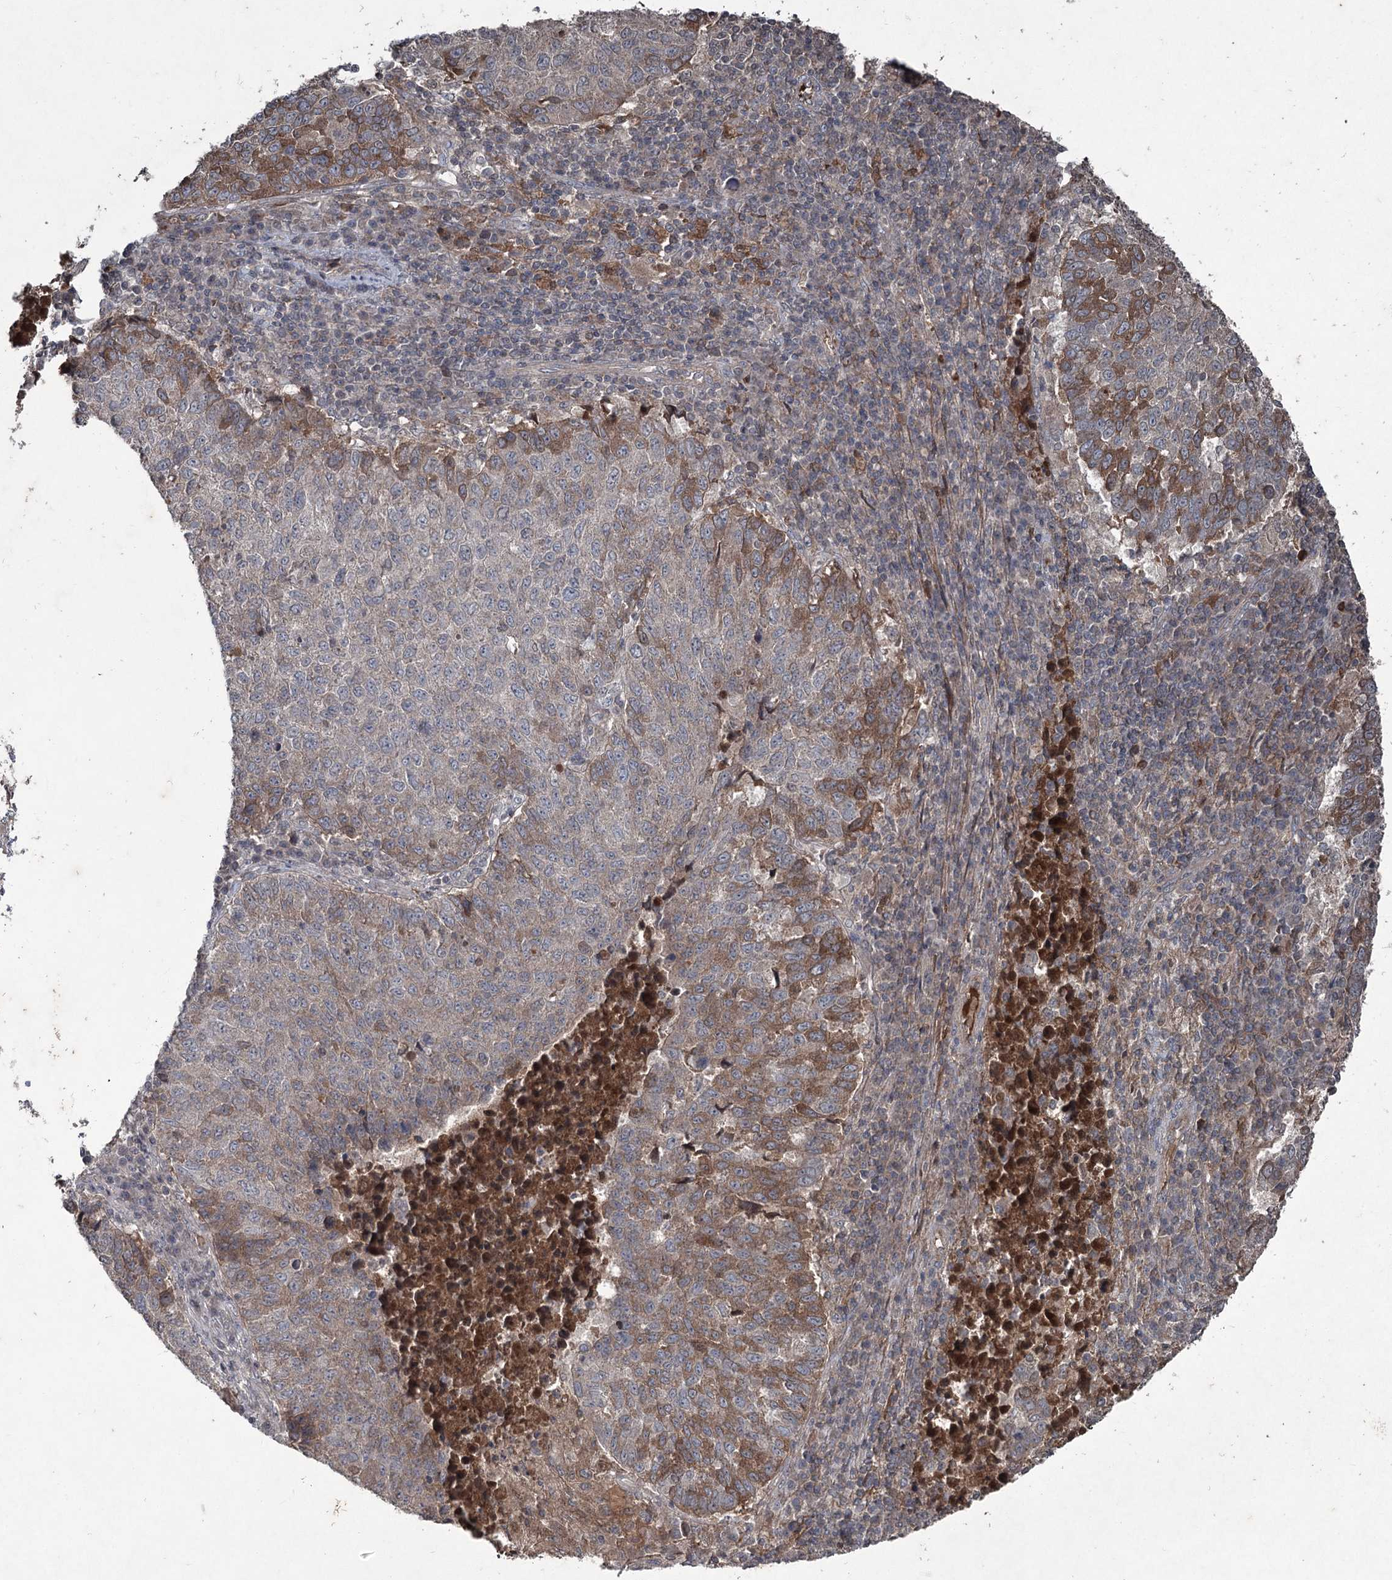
{"staining": {"intensity": "moderate", "quantity": "25%-75%", "location": "cytoplasmic/membranous"}, "tissue": "lung cancer", "cell_type": "Tumor cells", "image_type": "cancer", "snomed": [{"axis": "morphology", "description": "Squamous cell carcinoma, NOS"}, {"axis": "topography", "description": "Lung"}], "caption": "About 25%-75% of tumor cells in human lung squamous cell carcinoma display moderate cytoplasmic/membranous protein positivity as visualized by brown immunohistochemical staining.", "gene": "PGLYRP2", "patient": {"sex": "male", "age": 73}}